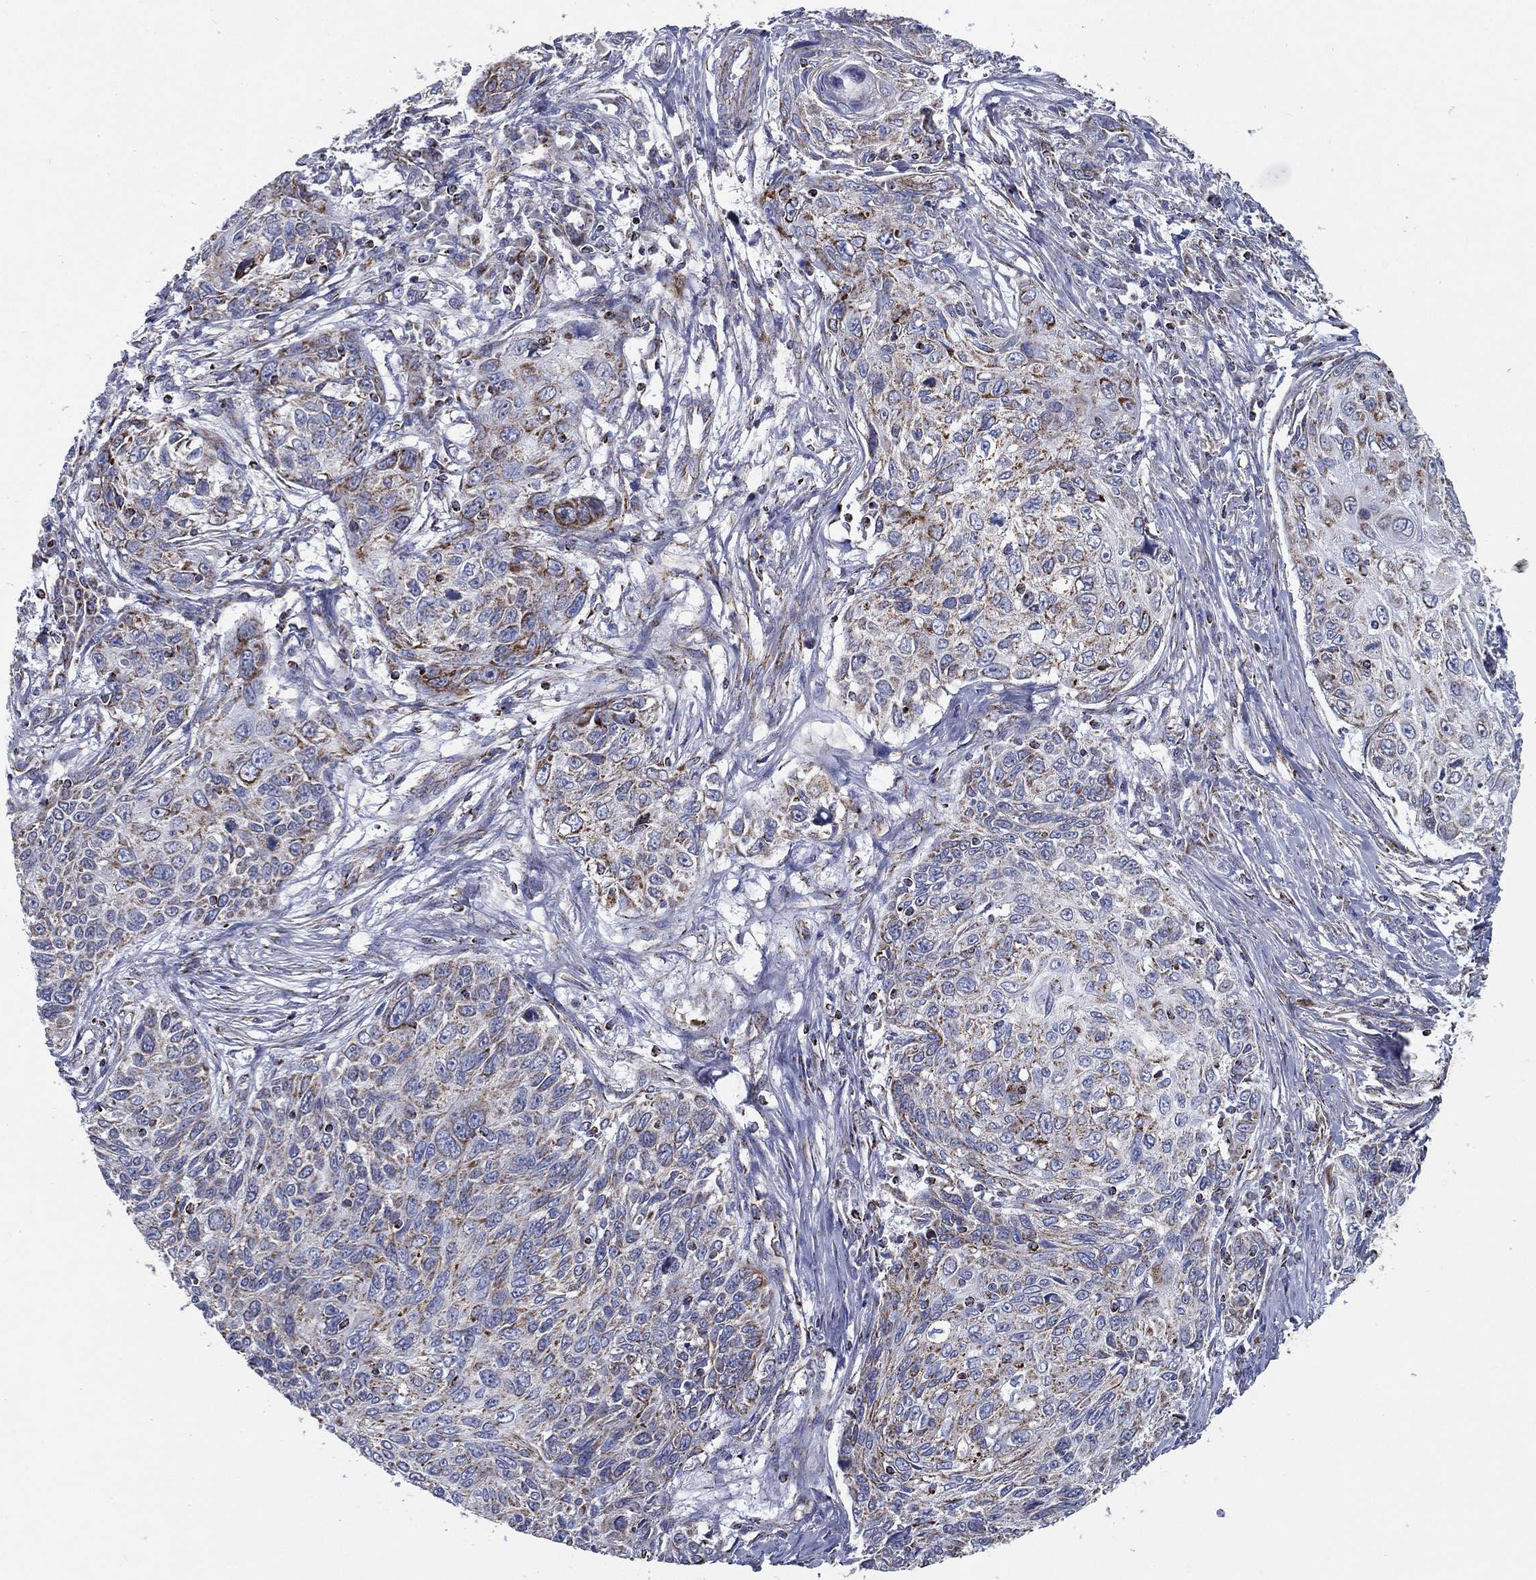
{"staining": {"intensity": "moderate", "quantity": "25%-75%", "location": "cytoplasmic/membranous"}, "tissue": "skin cancer", "cell_type": "Tumor cells", "image_type": "cancer", "snomed": [{"axis": "morphology", "description": "Squamous cell carcinoma, NOS"}, {"axis": "topography", "description": "Skin"}], "caption": "A brown stain labels moderate cytoplasmic/membranous positivity of a protein in human skin cancer (squamous cell carcinoma) tumor cells.", "gene": "SFXN1", "patient": {"sex": "male", "age": 92}}